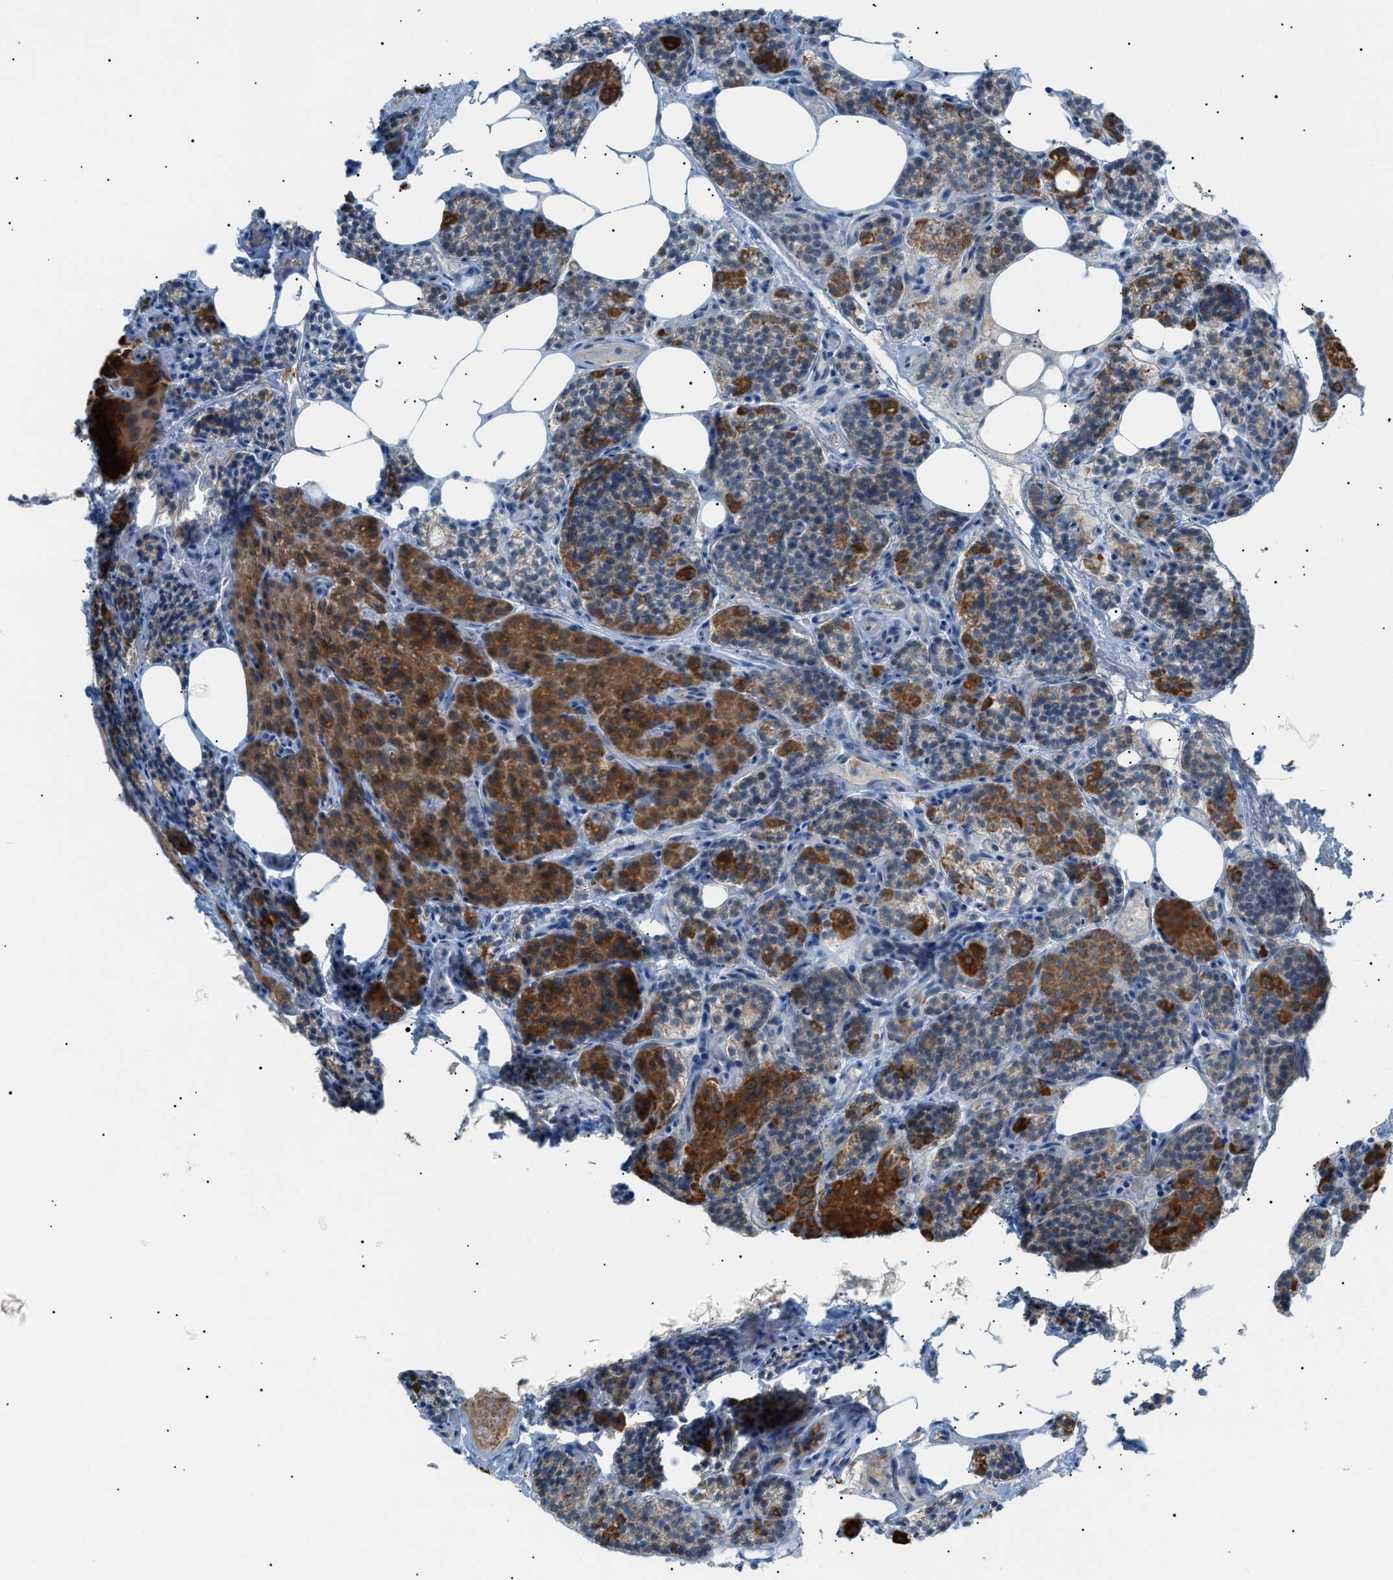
{"staining": {"intensity": "strong", "quantity": "25%-75%", "location": "cytoplasmic/membranous"}, "tissue": "parathyroid gland", "cell_type": "Glandular cells", "image_type": "normal", "snomed": [{"axis": "morphology", "description": "Normal tissue, NOS"}, {"axis": "morphology", "description": "Adenoma, NOS"}, {"axis": "topography", "description": "Parathyroid gland"}], "caption": "IHC of benign human parathyroid gland shows high levels of strong cytoplasmic/membranous staining in approximately 25%-75% of glandular cells. The protein is stained brown, and the nuclei are stained in blue (DAB IHC with brightfield microscopy, high magnification).", "gene": "ZNF516", "patient": {"sex": "female", "age": 74}}